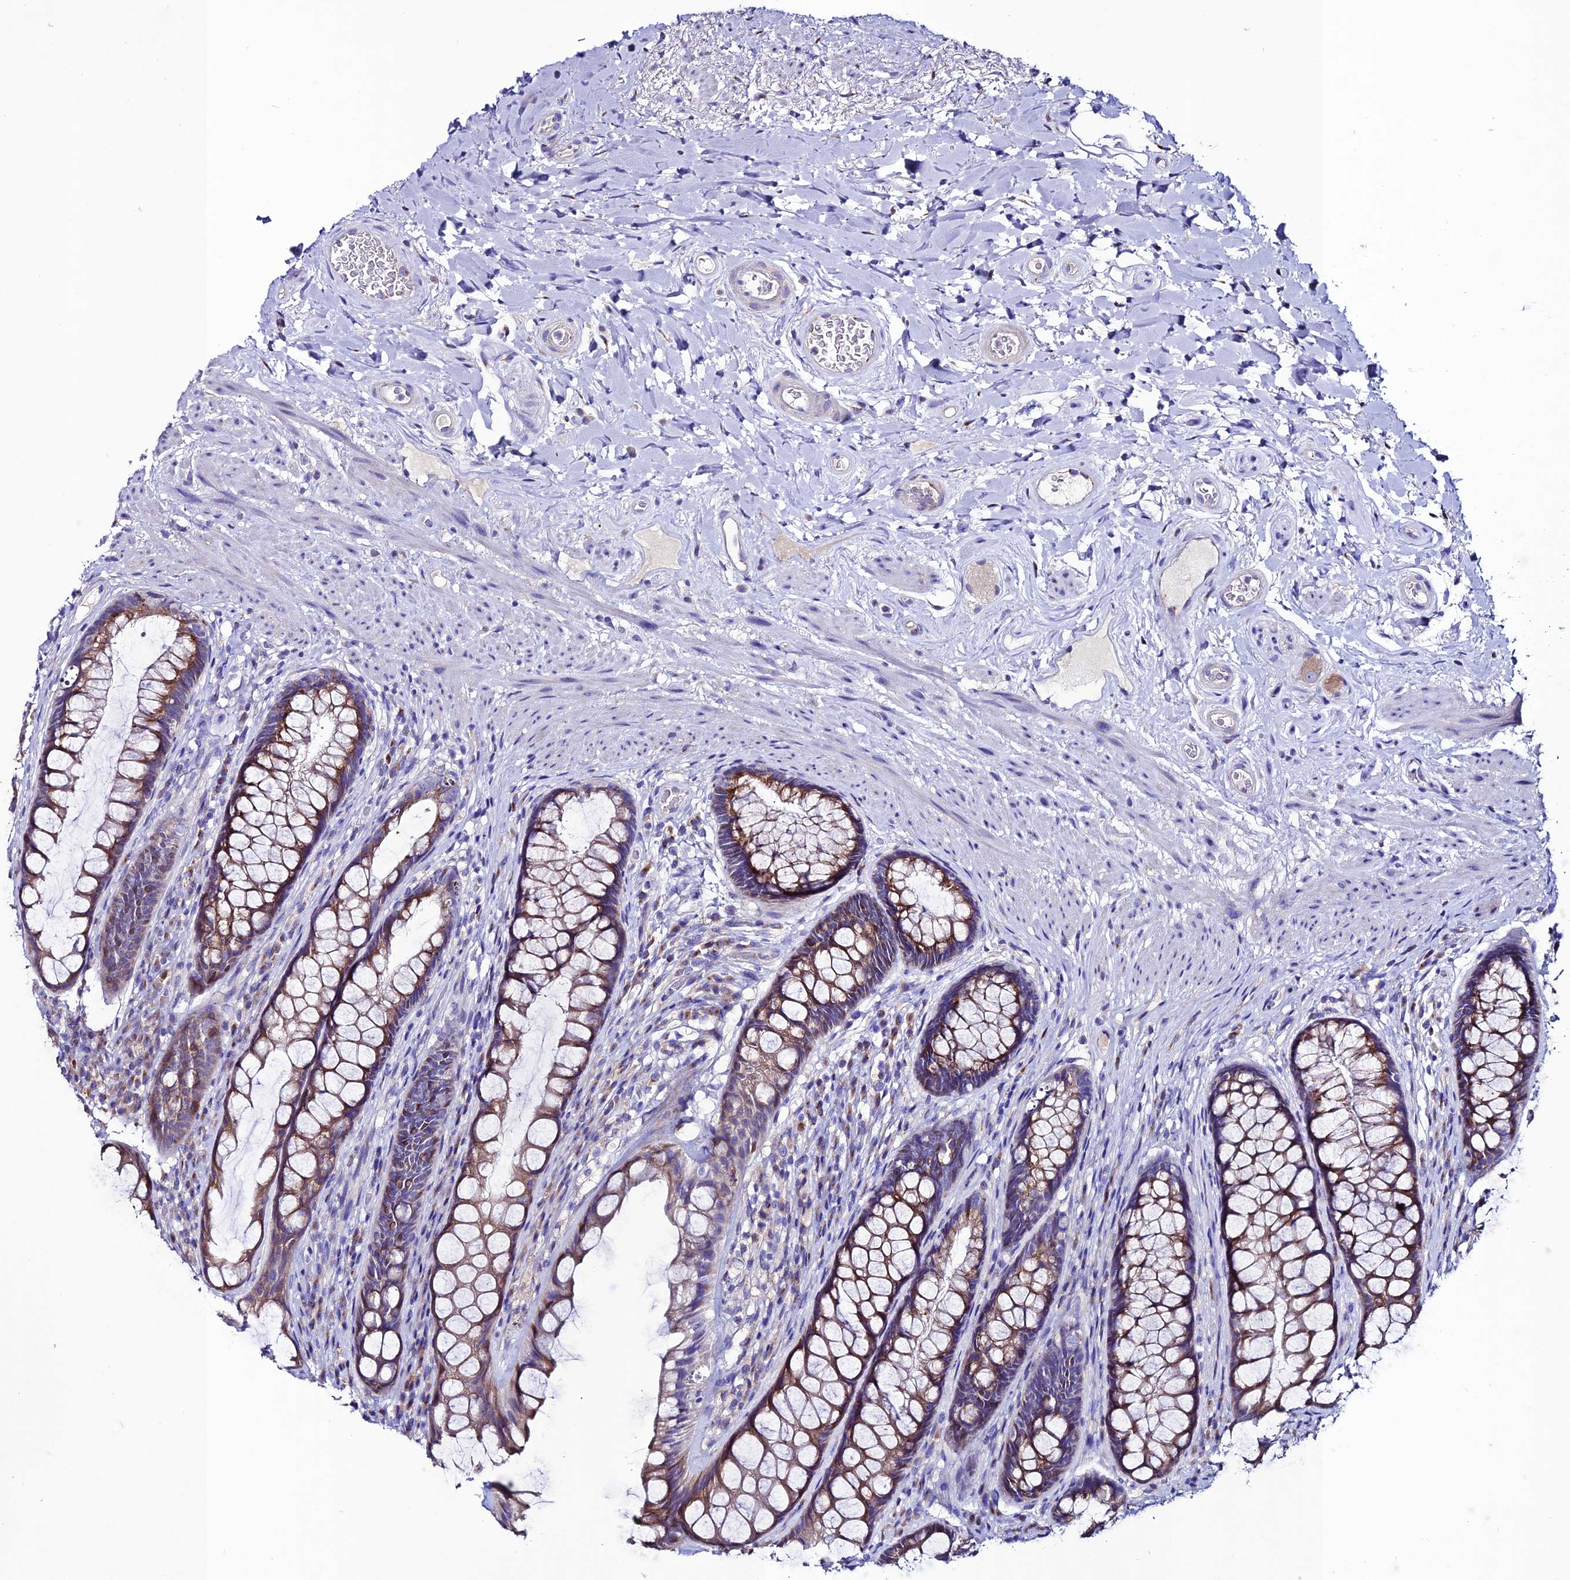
{"staining": {"intensity": "moderate", "quantity": ">75%", "location": "cytoplasmic/membranous"}, "tissue": "rectum", "cell_type": "Glandular cells", "image_type": "normal", "snomed": [{"axis": "morphology", "description": "Normal tissue, NOS"}, {"axis": "topography", "description": "Rectum"}], "caption": "Protein staining displays moderate cytoplasmic/membranous positivity in about >75% of glandular cells in normal rectum.", "gene": "OR51Q1", "patient": {"sex": "male", "age": 74}}